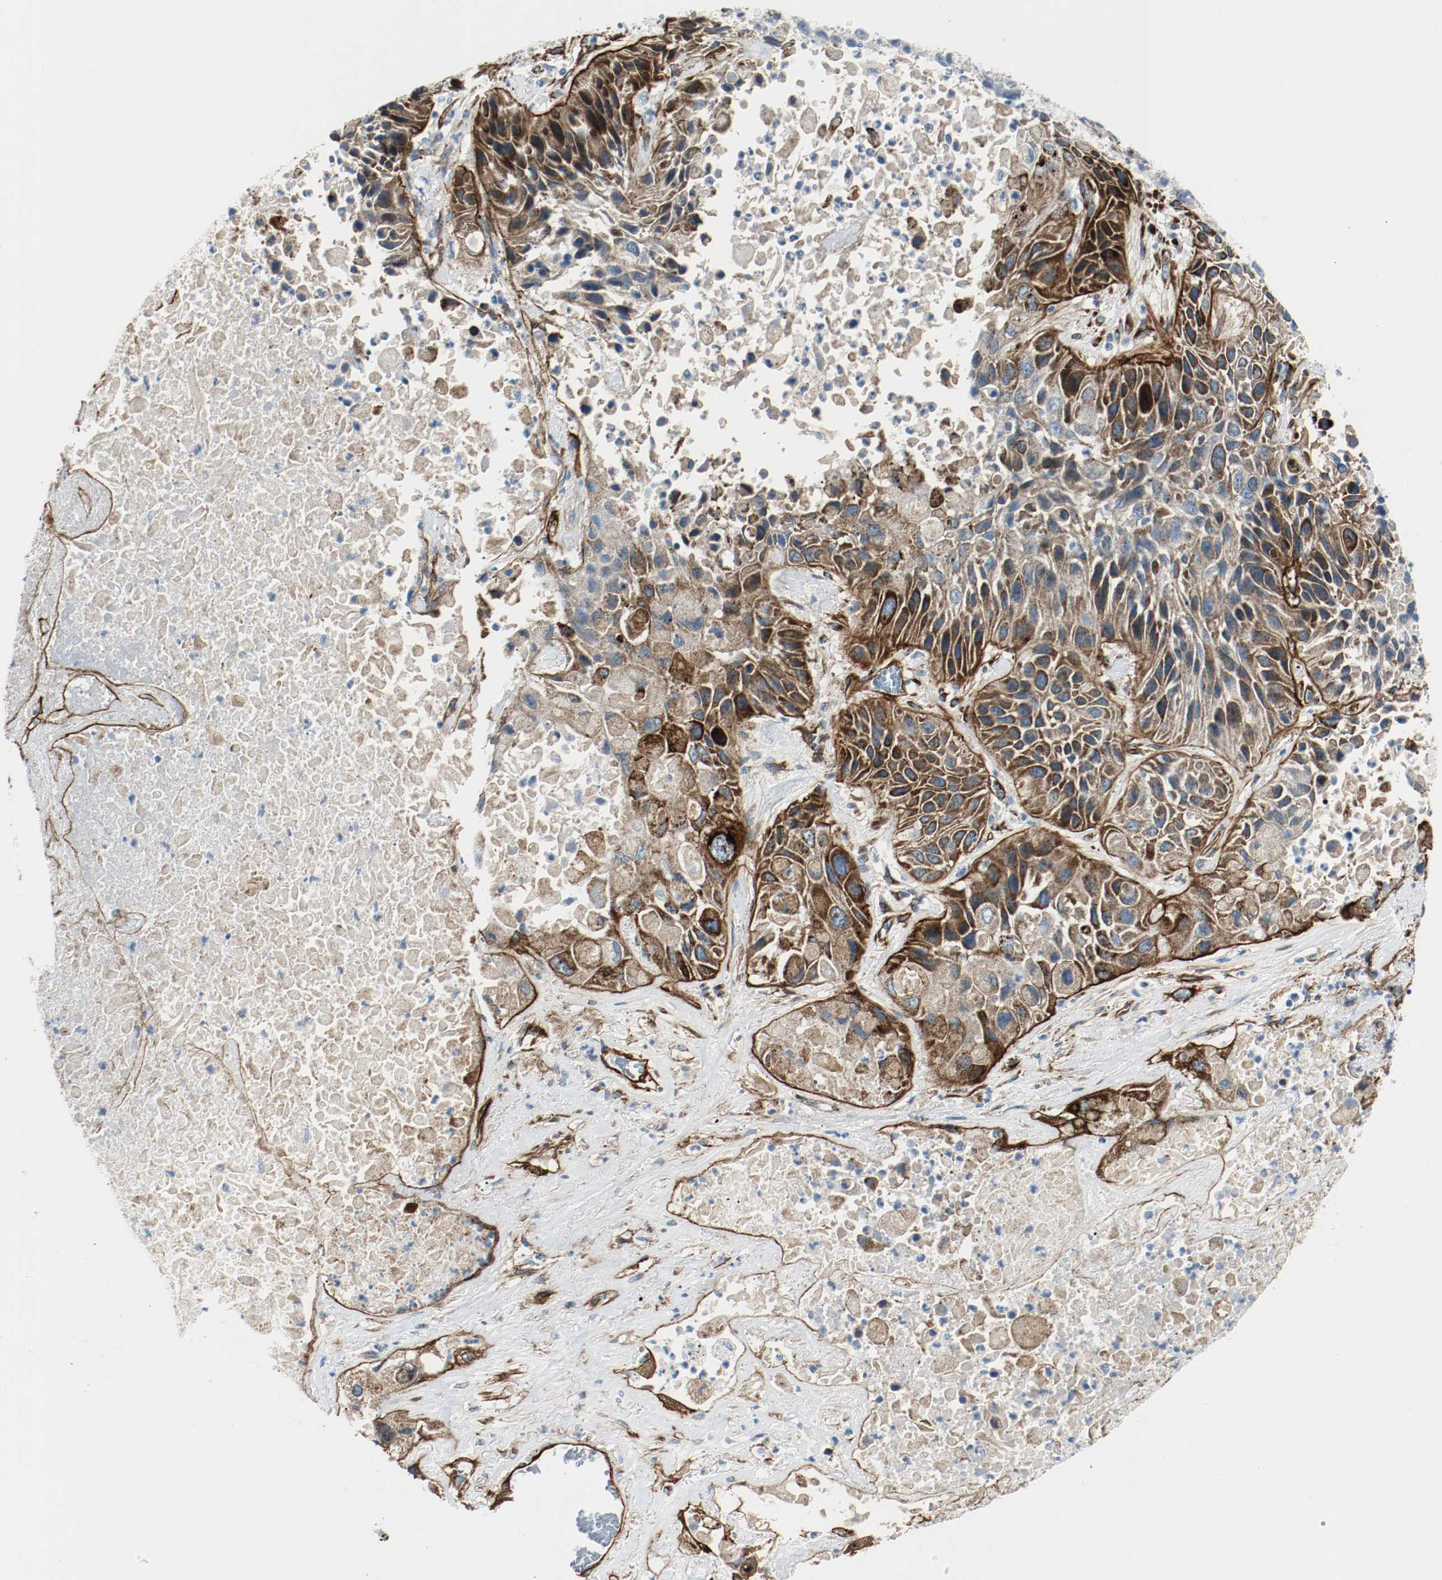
{"staining": {"intensity": "strong", "quantity": "25%-75%", "location": "cytoplasmic/membranous"}, "tissue": "lung cancer", "cell_type": "Tumor cells", "image_type": "cancer", "snomed": [{"axis": "morphology", "description": "Squamous cell carcinoma, NOS"}, {"axis": "topography", "description": "Lung"}], "caption": "Immunohistochemistry (IHC) micrograph of human lung squamous cell carcinoma stained for a protein (brown), which displays high levels of strong cytoplasmic/membranous expression in approximately 25%-75% of tumor cells.", "gene": "LAMB1", "patient": {"sex": "female", "age": 76}}